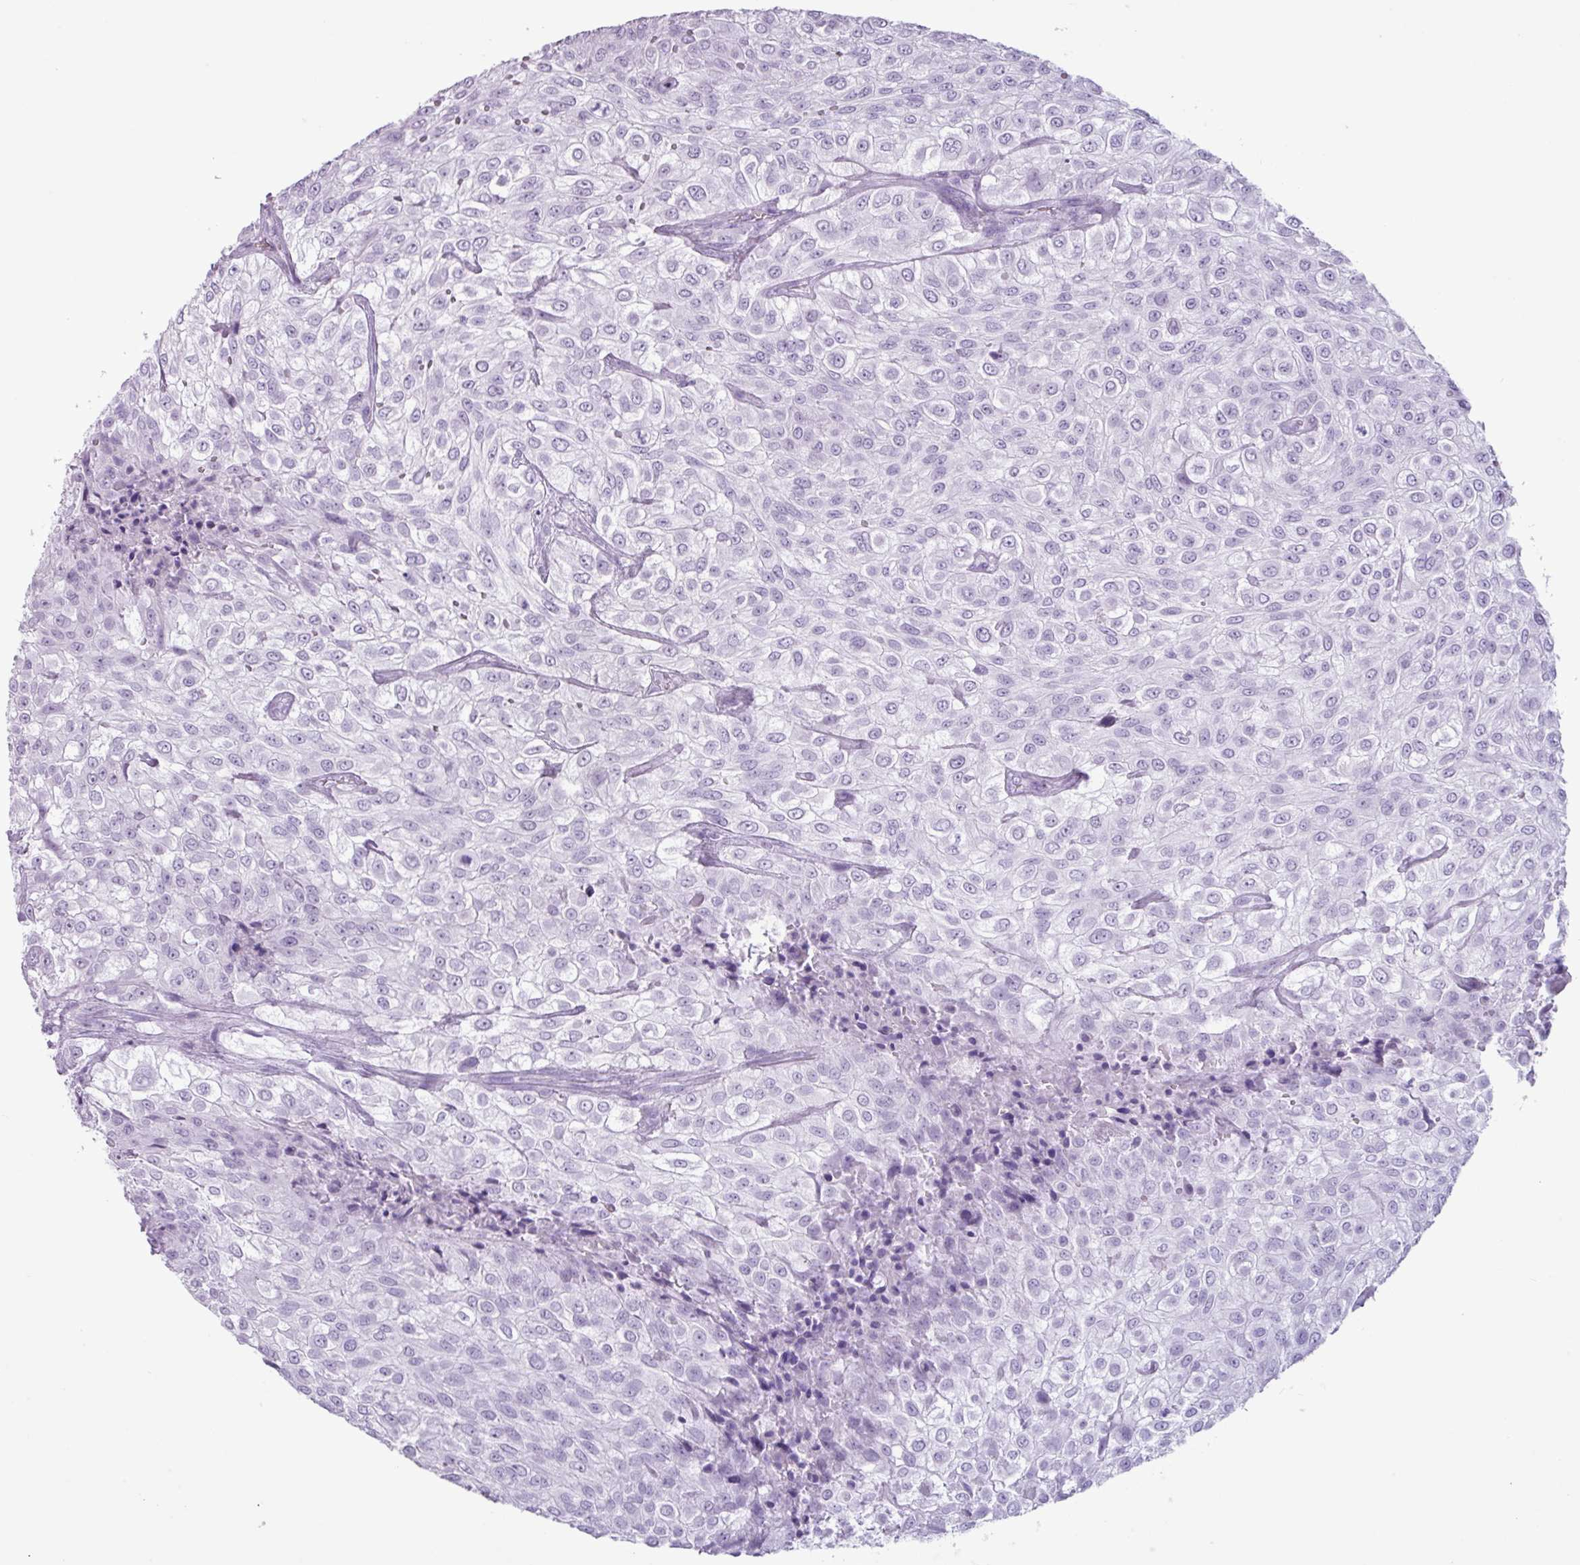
{"staining": {"intensity": "negative", "quantity": "none", "location": "none"}, "tissue": "urothelial cancer", "cell_type": "Tumor cells", "image_type": "cancer", "snomed": [{"axis": "morphology", "description": "Urothelial carcinoma, High grade"}, {"axis": "topography", "description": "Urinary bladder"}], "caption": "Immunohistochemistry (IHC) of human urothelial cancer displays no expression in tumor cells. The staining was performed using DAB (3,3'-diaminobenzidine) to visualize the protein expression in brown, while the nuclei were stained in blue with hematoxylin (Magnification: 20x).", "gene": "SCT", "patient": {"sex": "male", "age": 56}}